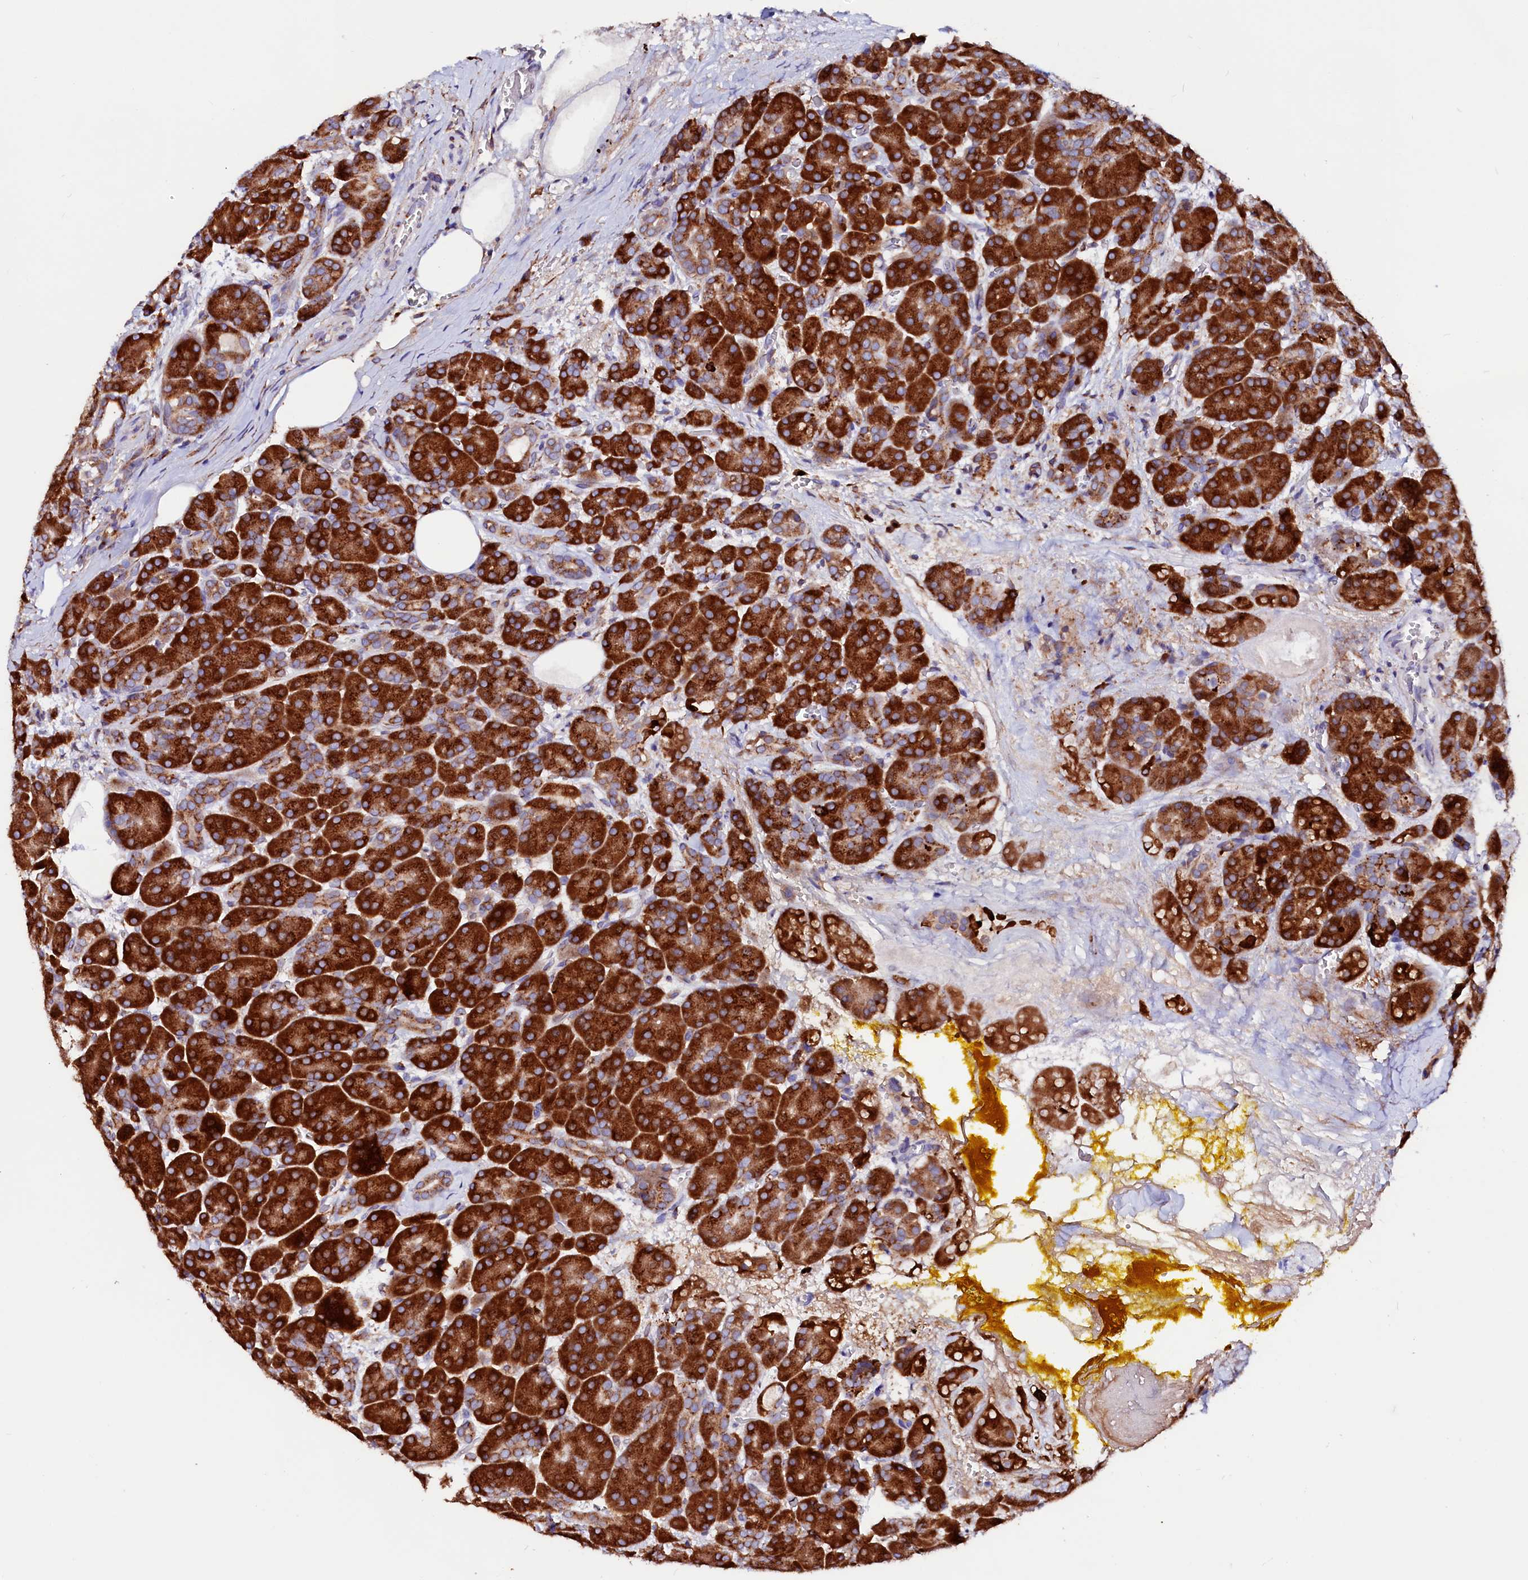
{"staining": {"intensity": "strong", "quantity": ">75%", "location": "cytoplasmic/membranous"}, "tissue": "pancreas", "cell_type": "Exocrine glandular cells", "image_type": "normal", "snomed": [{"axis": "morphology", "description": "Normal tissue, NOS"}, {"axis": "topography", "description": "Pancreas"}], "caption": "Immunohistochemical staining of benign human pancreas shows high levels of strong cytoplasmic/membranous staining in about >75% of exocrine glandular cells. The staining was performed using DAB, with brown indicating positive protein expression. Nuclei are stained blue with hematoxylin.", "gene": "LMAN1", "patient": {"sex": "male", "age": 63}}